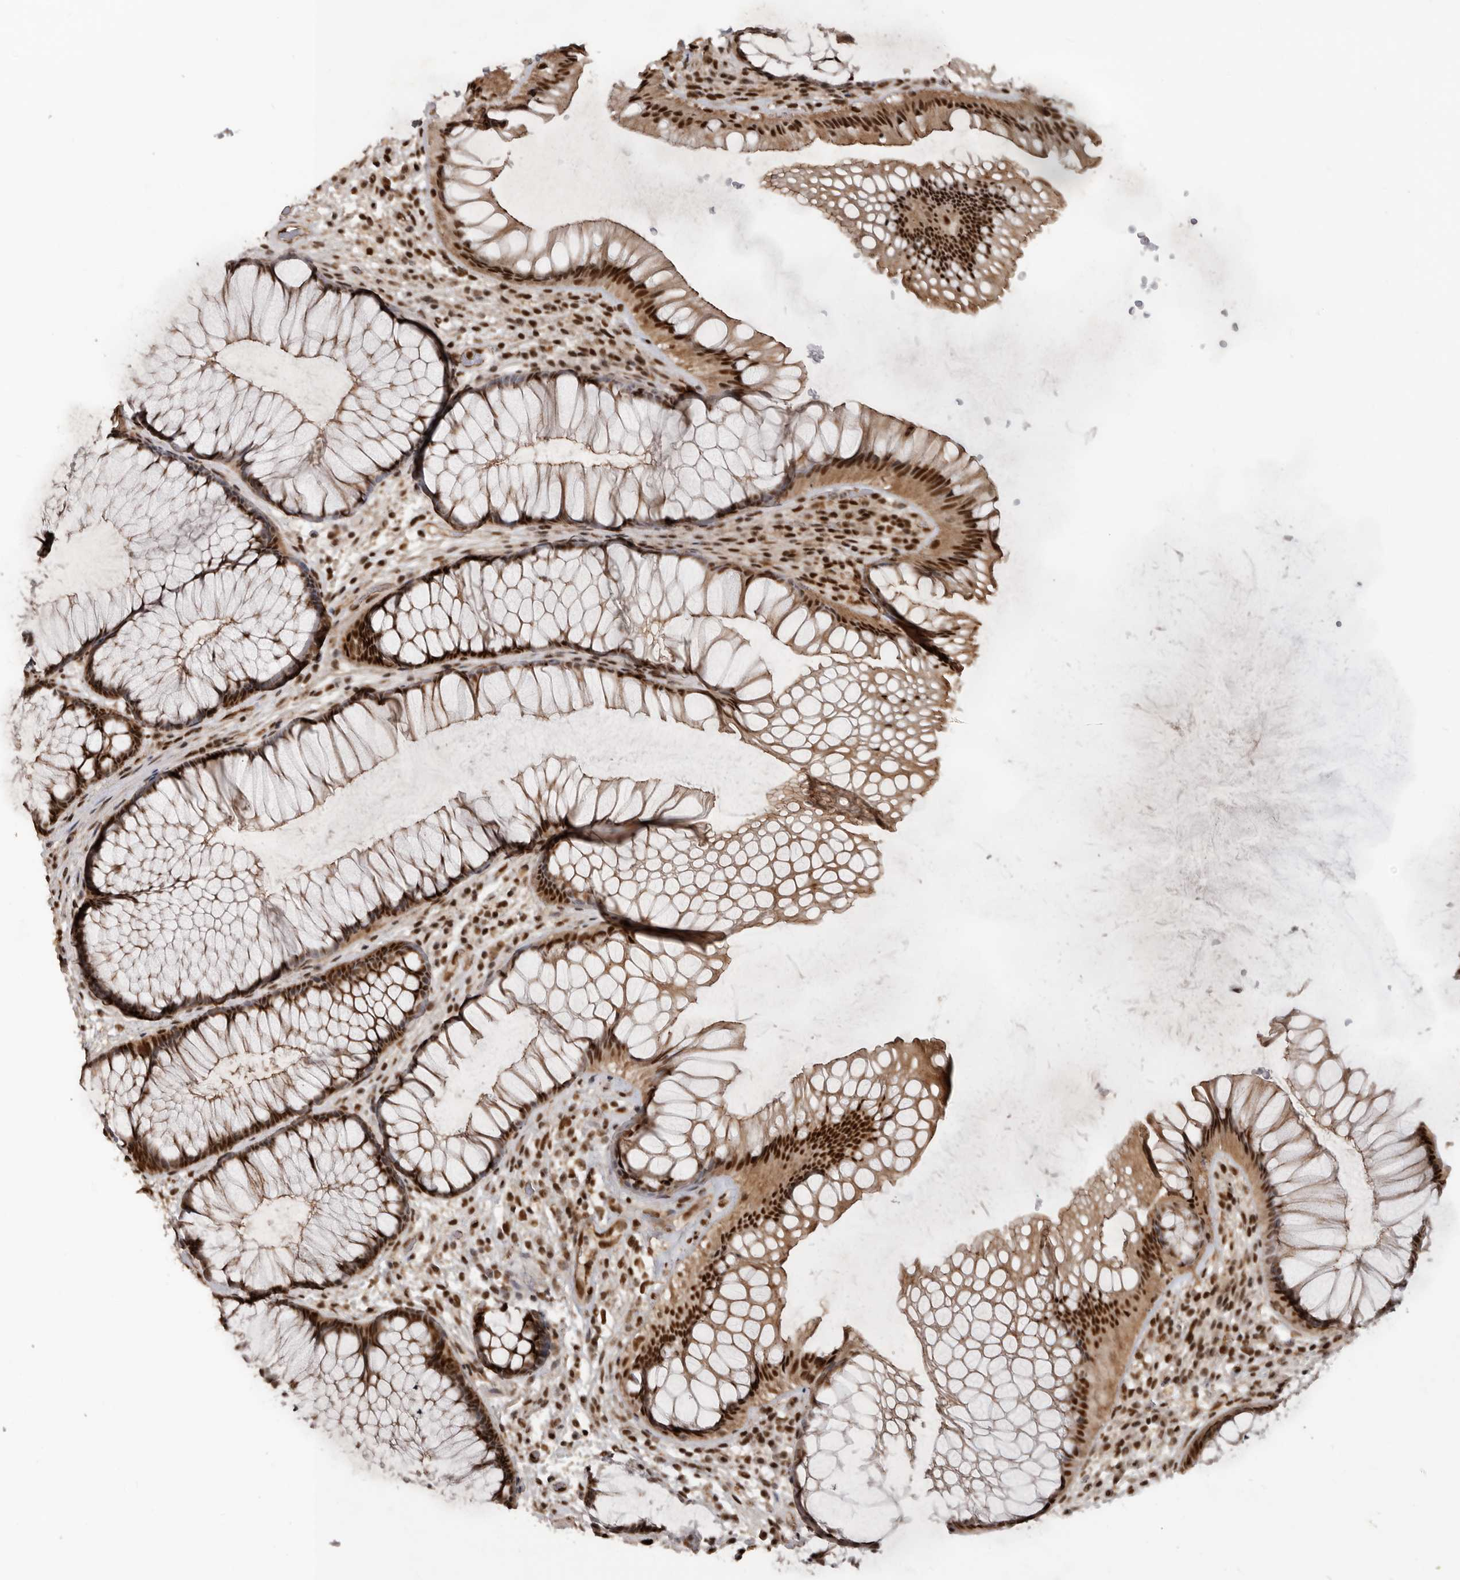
{"staining": {"intensity": "strong", "quantity": ">75%", "location": "cytoplasmic/membranous,nuclear"}, "tissue": "rectum", "cell_type": "Glandular cells", "image_type": "normal", "snomed": [{"axis": "morphology", "description": "Normal tissue, NOS"}, {"axis": "topography", "description": "Rectum"}], "caption": "Immunohistochemical staining of benign rectum reveals strong cytoplasmic/membranous,nuclear protein positivity in about >75% of glandular cells.", "gene": "CBLL1", "patient": {"sex": "male", "age": 51}}